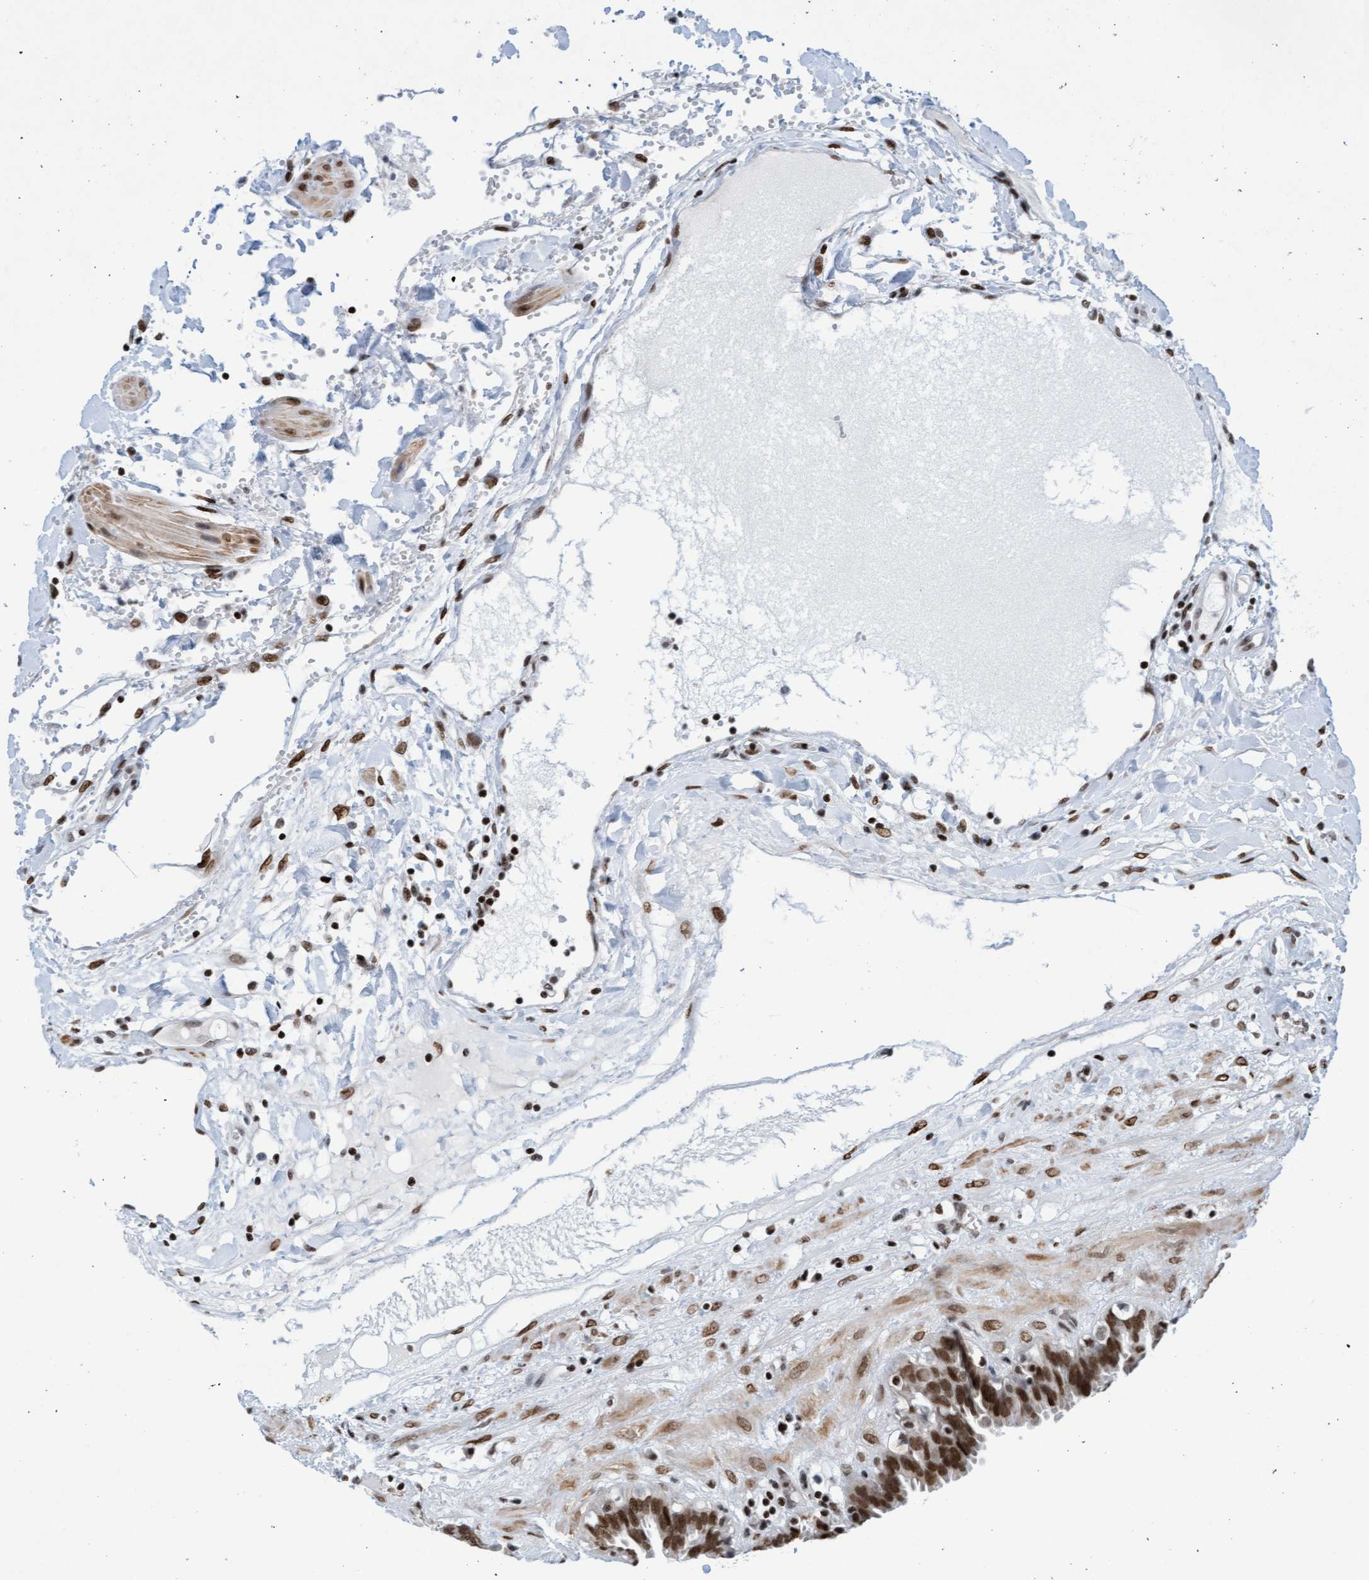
{"staining": {"intensity": "strong", "quantity": ">75%", "location": "nuclear"}, "tissue": "fallopian tube", "cell_type": "Glandular cells", "image_type": "normal", "snomed": [{"axis": "morphology", "description": "Normal tissue, NOS"}, {"axis": "topography", "description": "Fallopian tube"}, {"axis": "topography", "description": "Placenta"}], "caption": "A high-resolution image shows immunohistochemistry staining of normal fallopian tube, which displays strong nuclear expression in approximately >75% of glandular cells.", "gene": "GLRX2", "patient": {"sex": "female", "age": 32}}